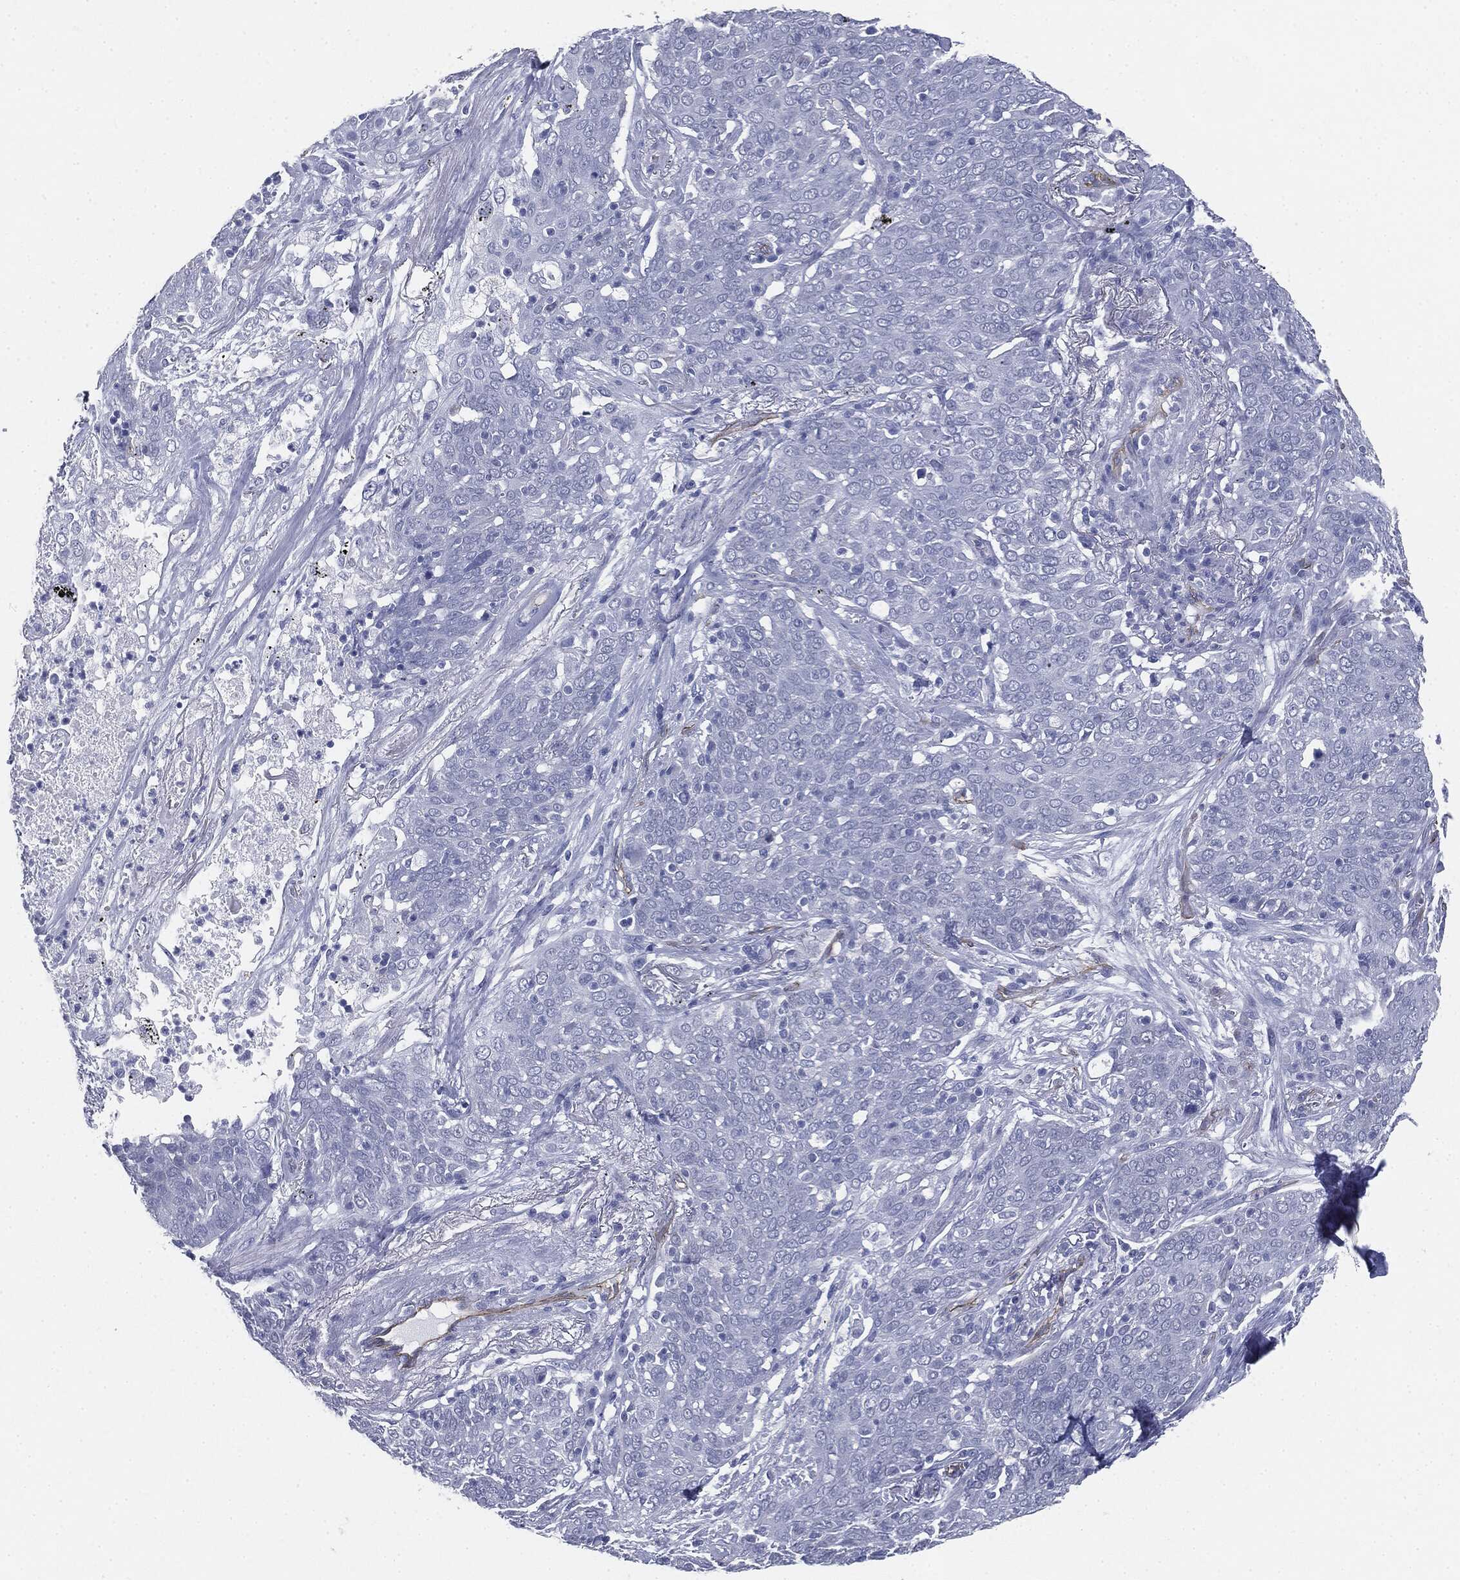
{"staining": {"intensity": "negative", "quantity": "none", "location": "none"}, "tissue": "lung cancer", "cell_type": "Tumor cells", "image_type": "cancer", "snomed": [{"axis": "morphology", "description": "Squamous cell carcinoma, NOS"}, {"axis": "topography", "description": "Lung"}], "caption": "Lung cancer was stained to show a protein in brown. There is no significant expression in tumor cells. (Immunohistochemistry (ihc), brightfield microscopy, high magnification).", "gene": "MUC5AC", "patient": {"sex": "male", "age": 82}}